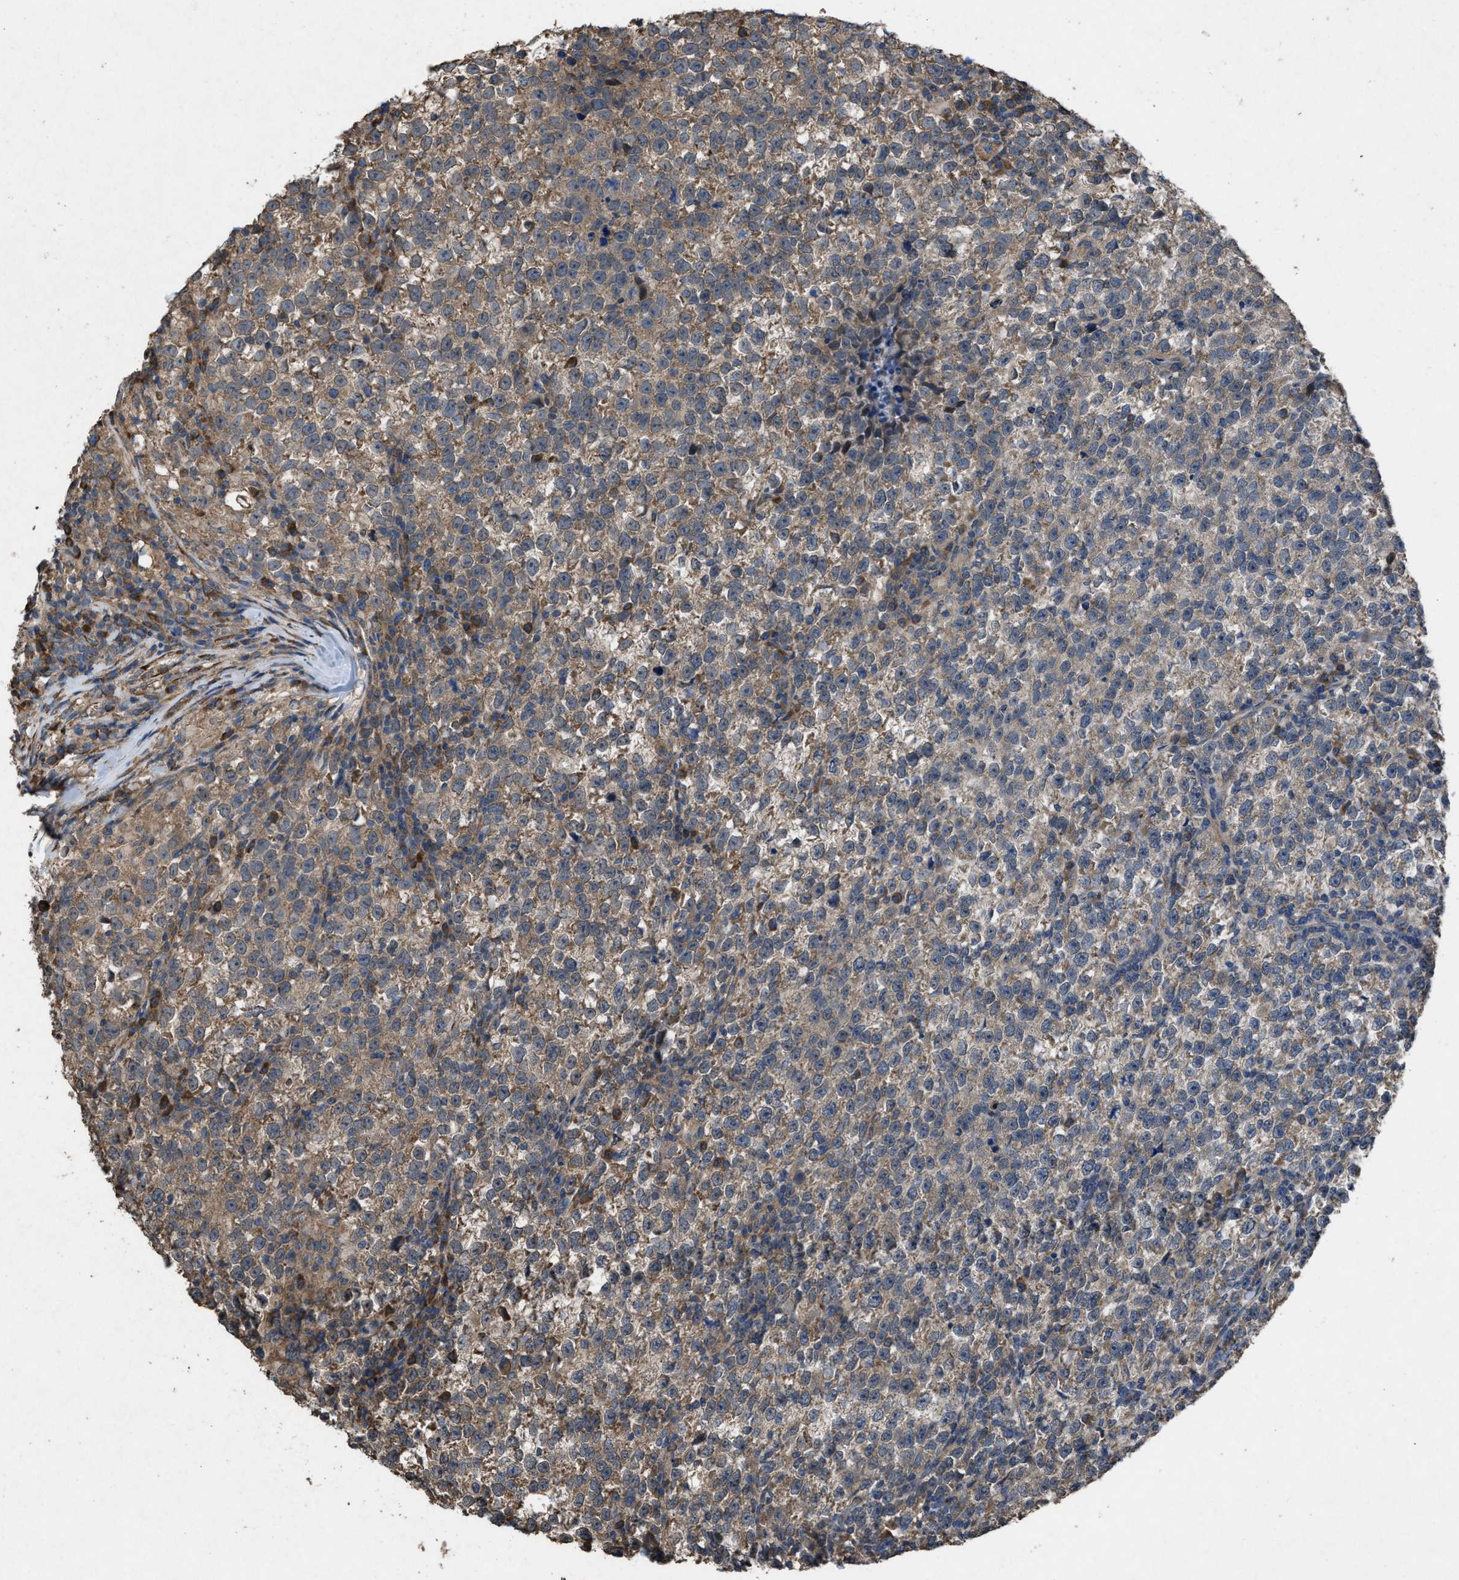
{"staining": {"intensity": "moderate", "quantity": ">75%", "location": "cytoplasmic/membranous"}, "tissue": "testis cancer", "cell_type": "Tumor cells", "image_type": "cancer", "snomed": [{"axis": "morphology", "description": "Normal tissue, NOS"}, {"axis": "morphology", "description": "Seminoma, NOS"}, {"axis": "topography", "description": "Testis"}], "caption": "Immunohistochemical staining of seminoma (testis) exhibits medium levels of moderate cytoplasmic/membranous positivity in approximately >75% of tumor cells.", "gene": "ARL6", "patient": {"sex": "male", "age": 43}}